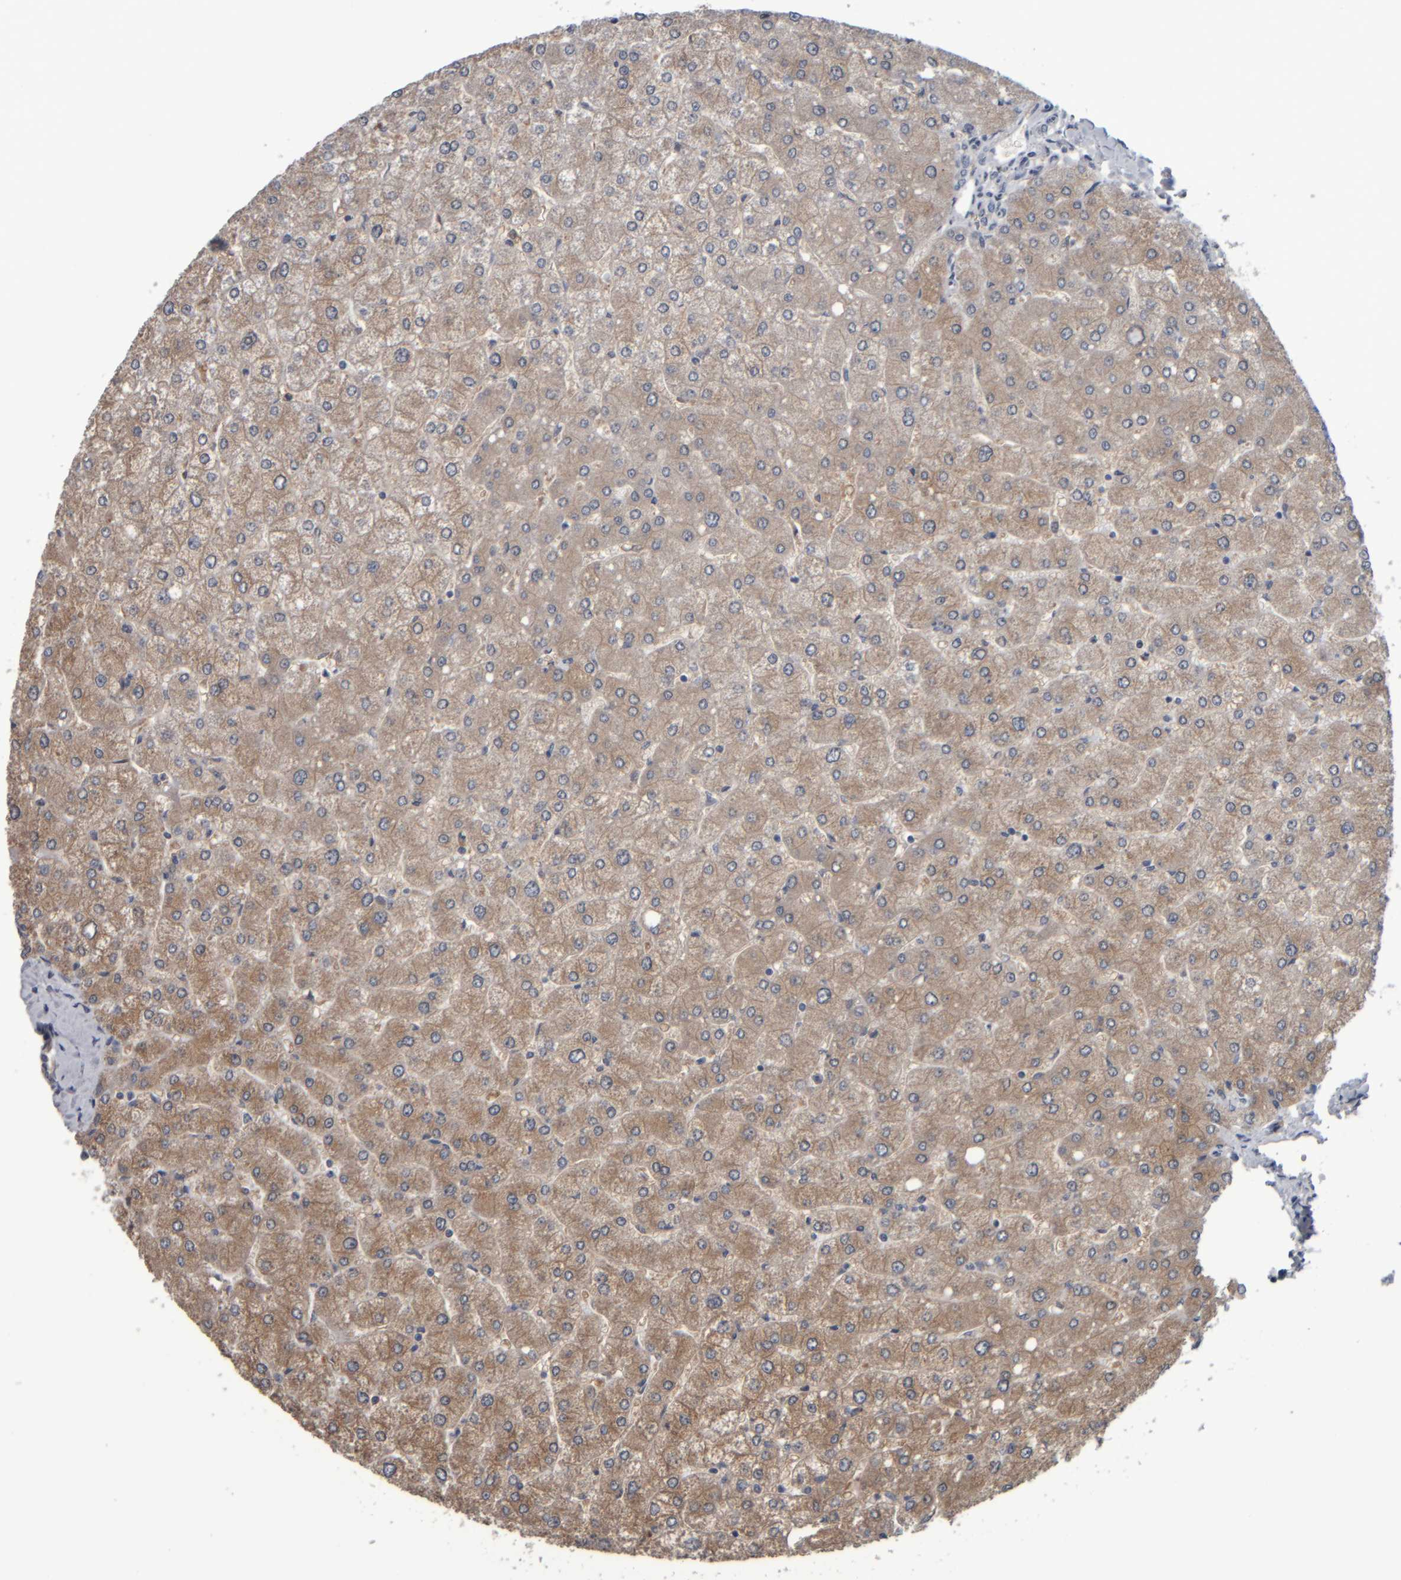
{"staining": {"intensity": "negative", "quantity": "none", "location": "none"}, "tissue": "liver", "cell_type": "Cholangiocytes", "image_type": "normal", "snomed": [{"axis": "morphology", "description": "Normal tissue, NOS"}, {"axis": "topography", "description": "Liver"}], "caption": "Protein analysis of normal liver exhibits no significant positivity in cholangiocytes.", "gene": "COL14A1", "patient": {"sex": "male", "age": 55}}